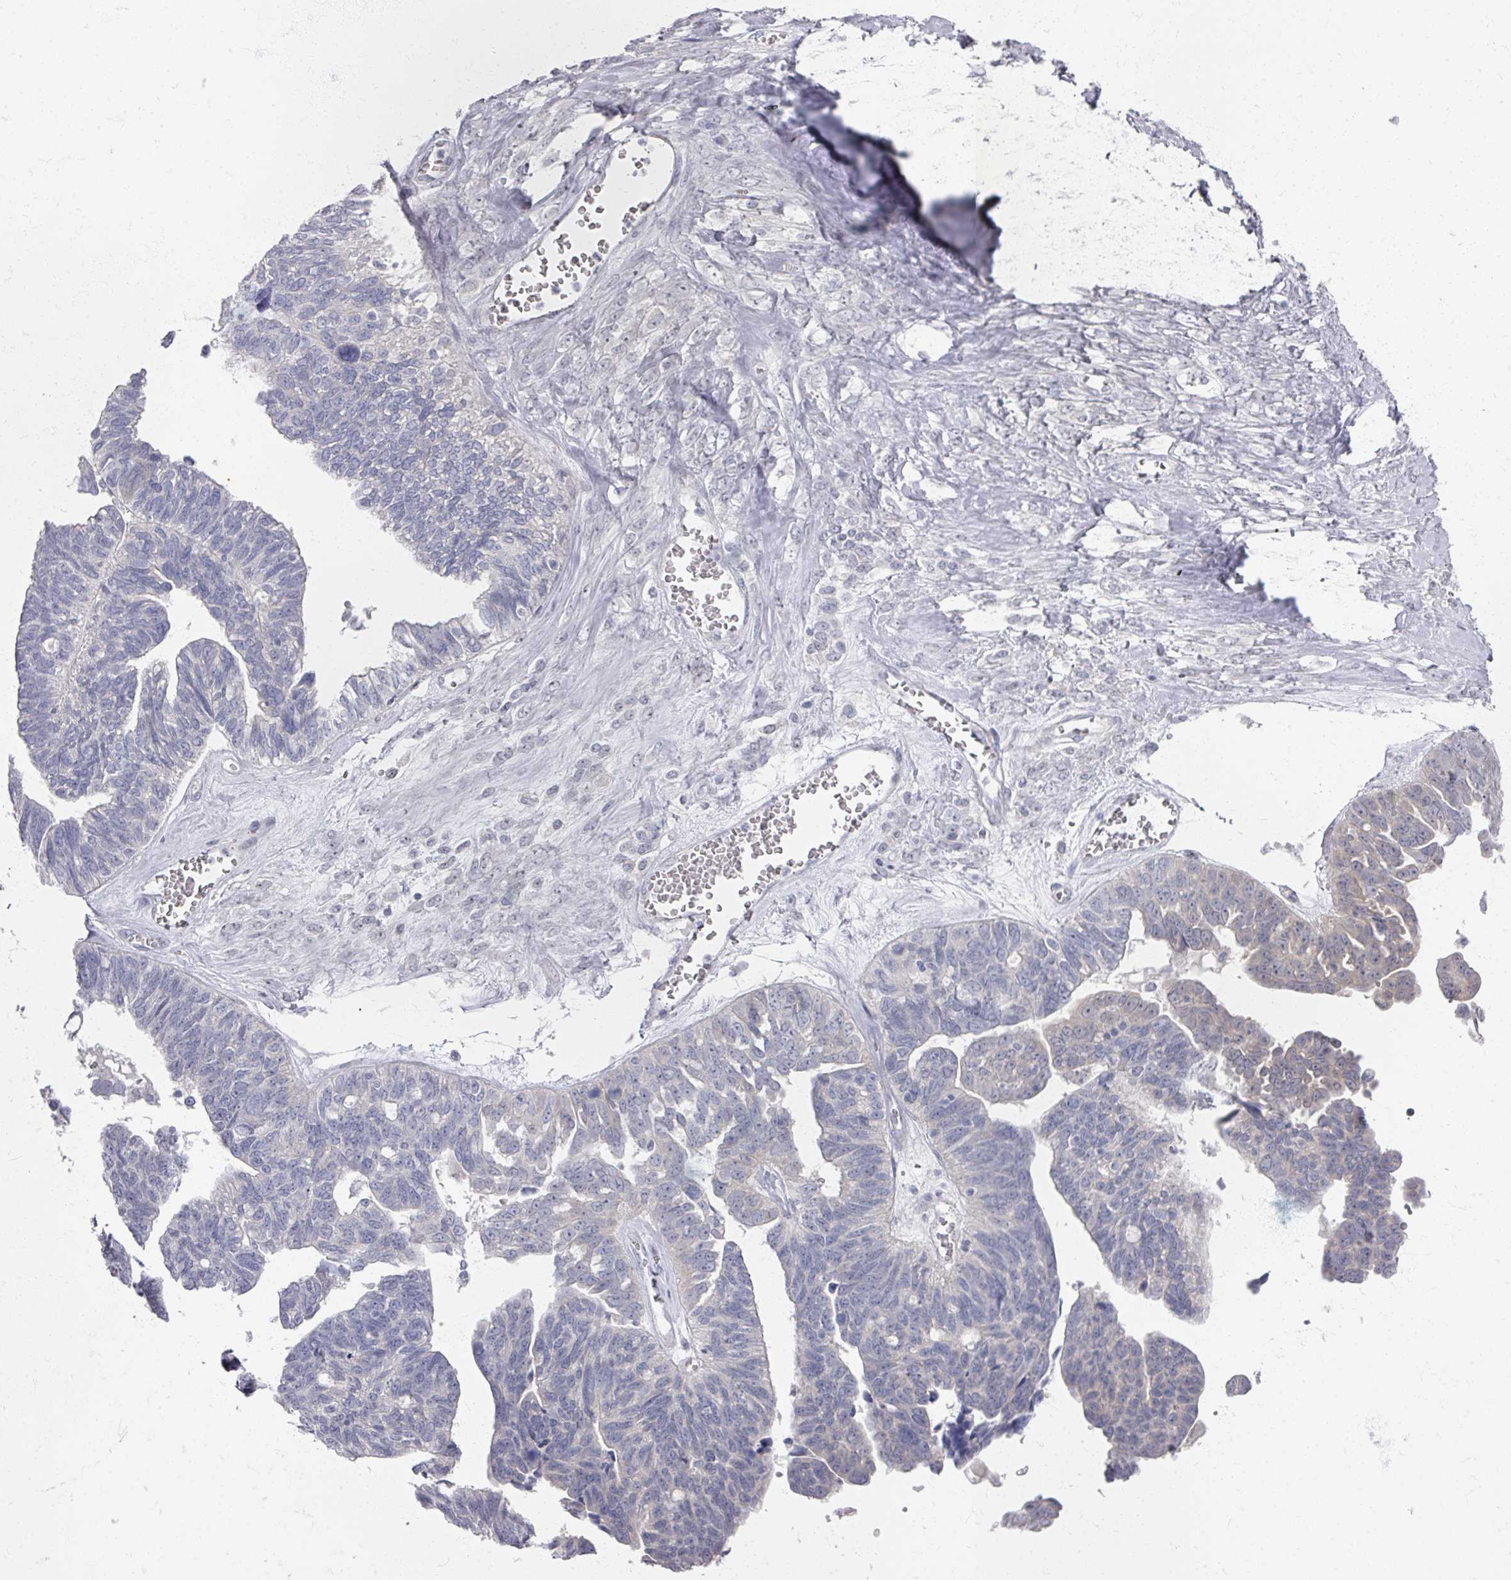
{"staining": {"intensity": "negative", "quantity": "none", "location": "none"}, "tissue": "ovarian cancer", "cell_type": "Tumor cells", "image_type": "cancer", "snomed": [{"axis": "morphology", "description": "Cystadenocarcinoma, serous, NOS"}, {"axis": "topography", "description": "Ovary"}], "caption": "Protein analysis of ovarian cancer (serous cystadenocarcinoma) exhibits no significant staining in tumor cells. (DAB (3,3'-diaminobenzidine) immunohistochemistry (IHC) visualized using brightfield microscopy, high magnification).", "gene": "TTYH3", "patient": {"sex": "female", "age": 79}}